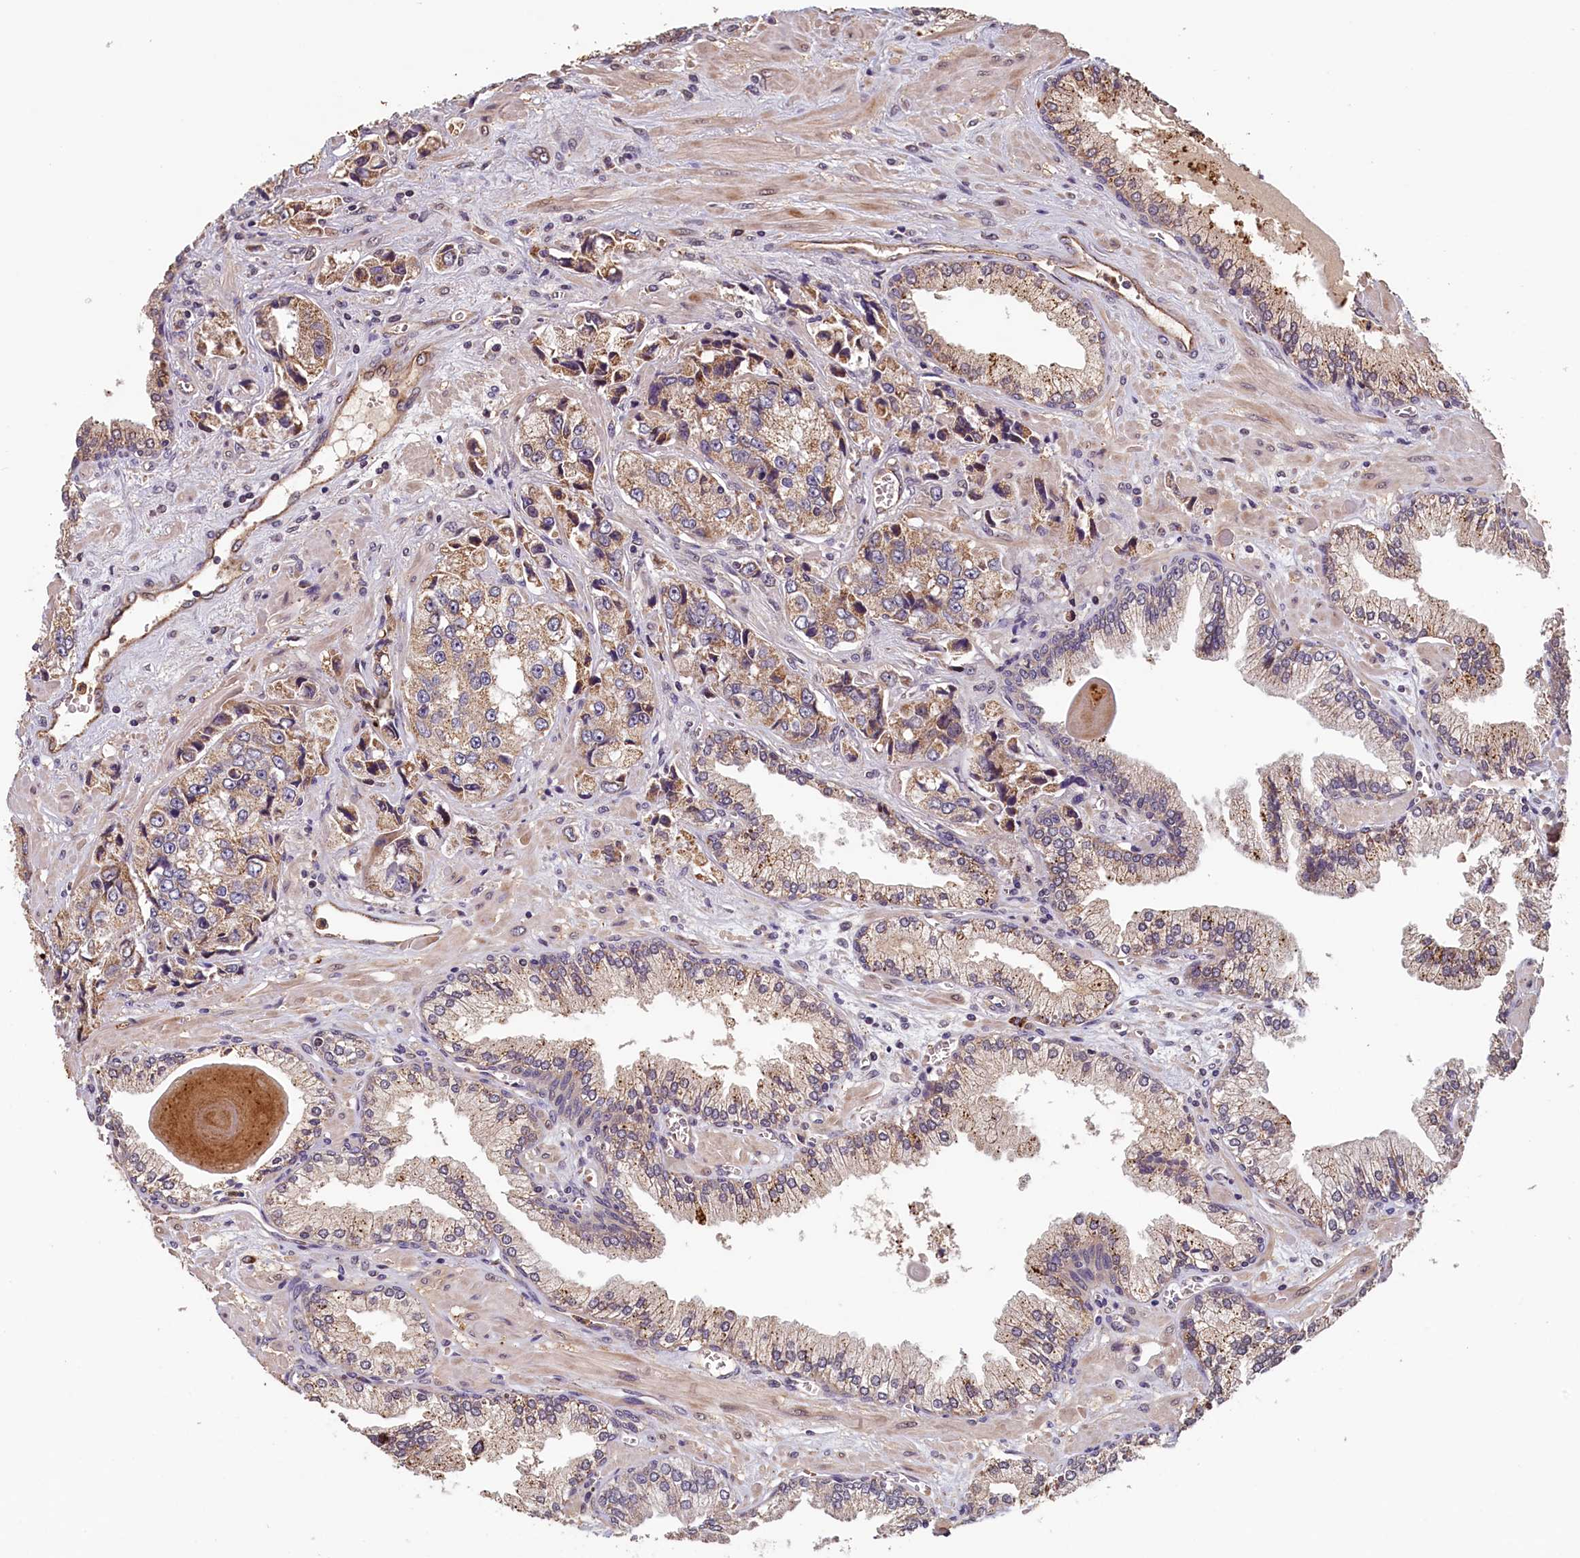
{"staining": {"intensity": "moderate", "quantity": ">75%", "location": "cytoplasmic/membranous"}, "tissue": "prostate cancer", "cell_type": "Tumor cells", "image_type": "cancer", "snomed": [{"axis": "morphology", "description": "Adenocarcinoma, High grade"}, {"axis": "topography", "description": "Prostate"}], "caption": "Protein expression by immunohistochemistry displays moderate cytoplasmic/membranous positivity in approximately >75% of tumor cells in prostate cancer (high-grade adenocarcinoma).", "gene": "ACSBG1", "patient": {"sex": "male", "age": 74}}